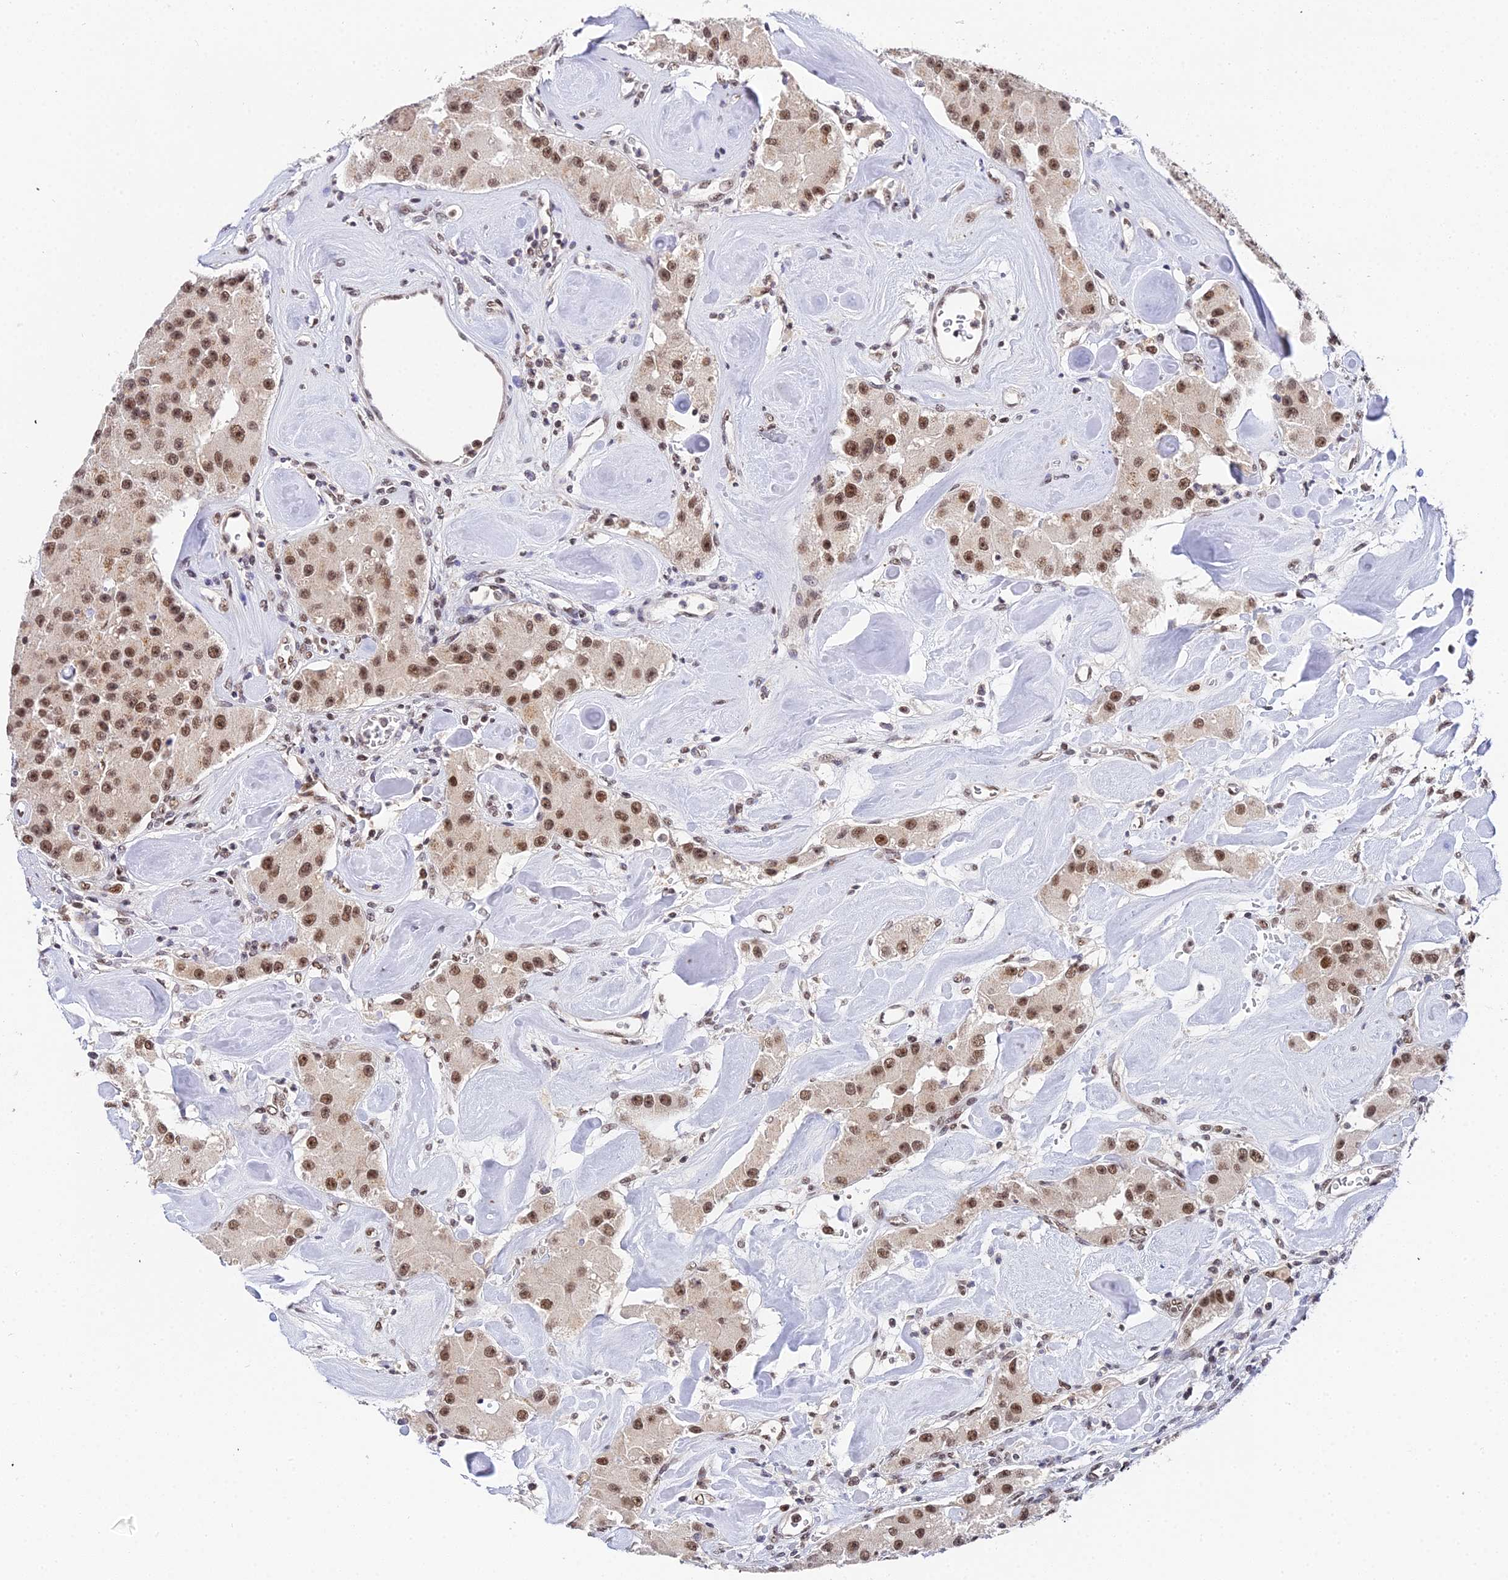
{"staining": {"intensity": "moderate", "quantity": ">75%", "location": "nuclear"}, "tissue": "carcinoid", "cell_type": "Tumor cells", "image_type": "cancer", "snomed": [{"axis": "morphology", "description": "Carcinoid, malignant, NOS"}, {"axis": "topography", "description": "Pancreas"}], "caption": "Human carcinoid stained with a brown dye displays moderate nuclear positive staining in approximately >75% of tumor cells.", "gene": "EXOSC3", "patient": {"sex": "male", "age": 41}}